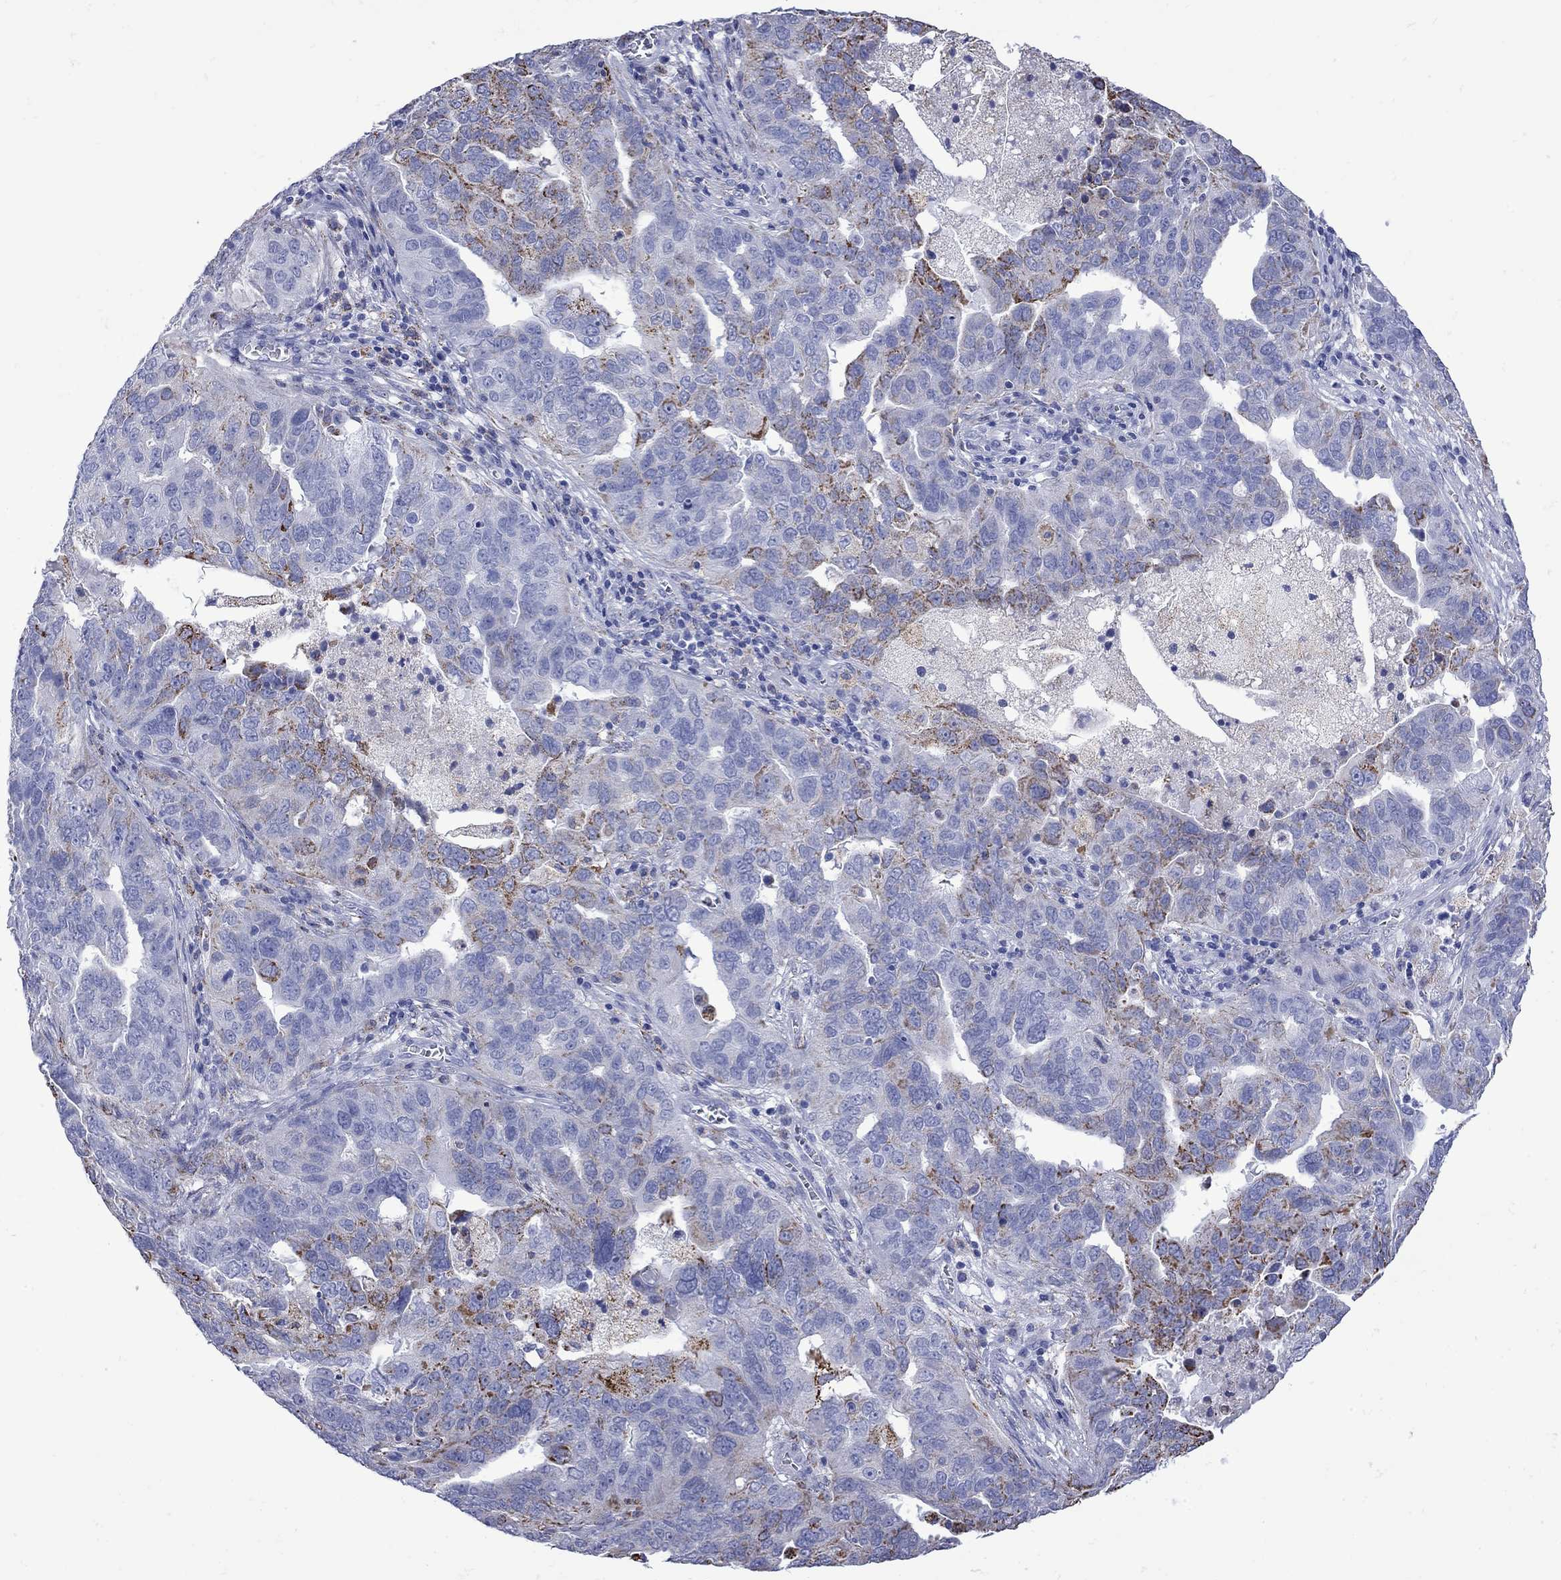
{"staining": {"intensity": "strong", "quantity": "<25%", "location": "cytoplasmic/membranous"}, "tissue": "ovarian cancer", "cell_type": "Tumor cells", "image_type": "cancer", "snomed": [{"axis": "morphology", "description": "Carcinoma, endometroid"}, {"axis": "topography", "description": "Soft tissue"}, {"axis": "topography", "description": "Ovary"}], "caption": "The immunohistochemical stain labels strong cytoplasmic/membranous expression in tumor cells of endometroid carcinoma (ovarian) tissue. Immunohistochemistry (ihc) stains the protein in brown and the nuclei are stained blue.", "gene": "SESTD1", "patient": {"sex": "female", "age": 52}}